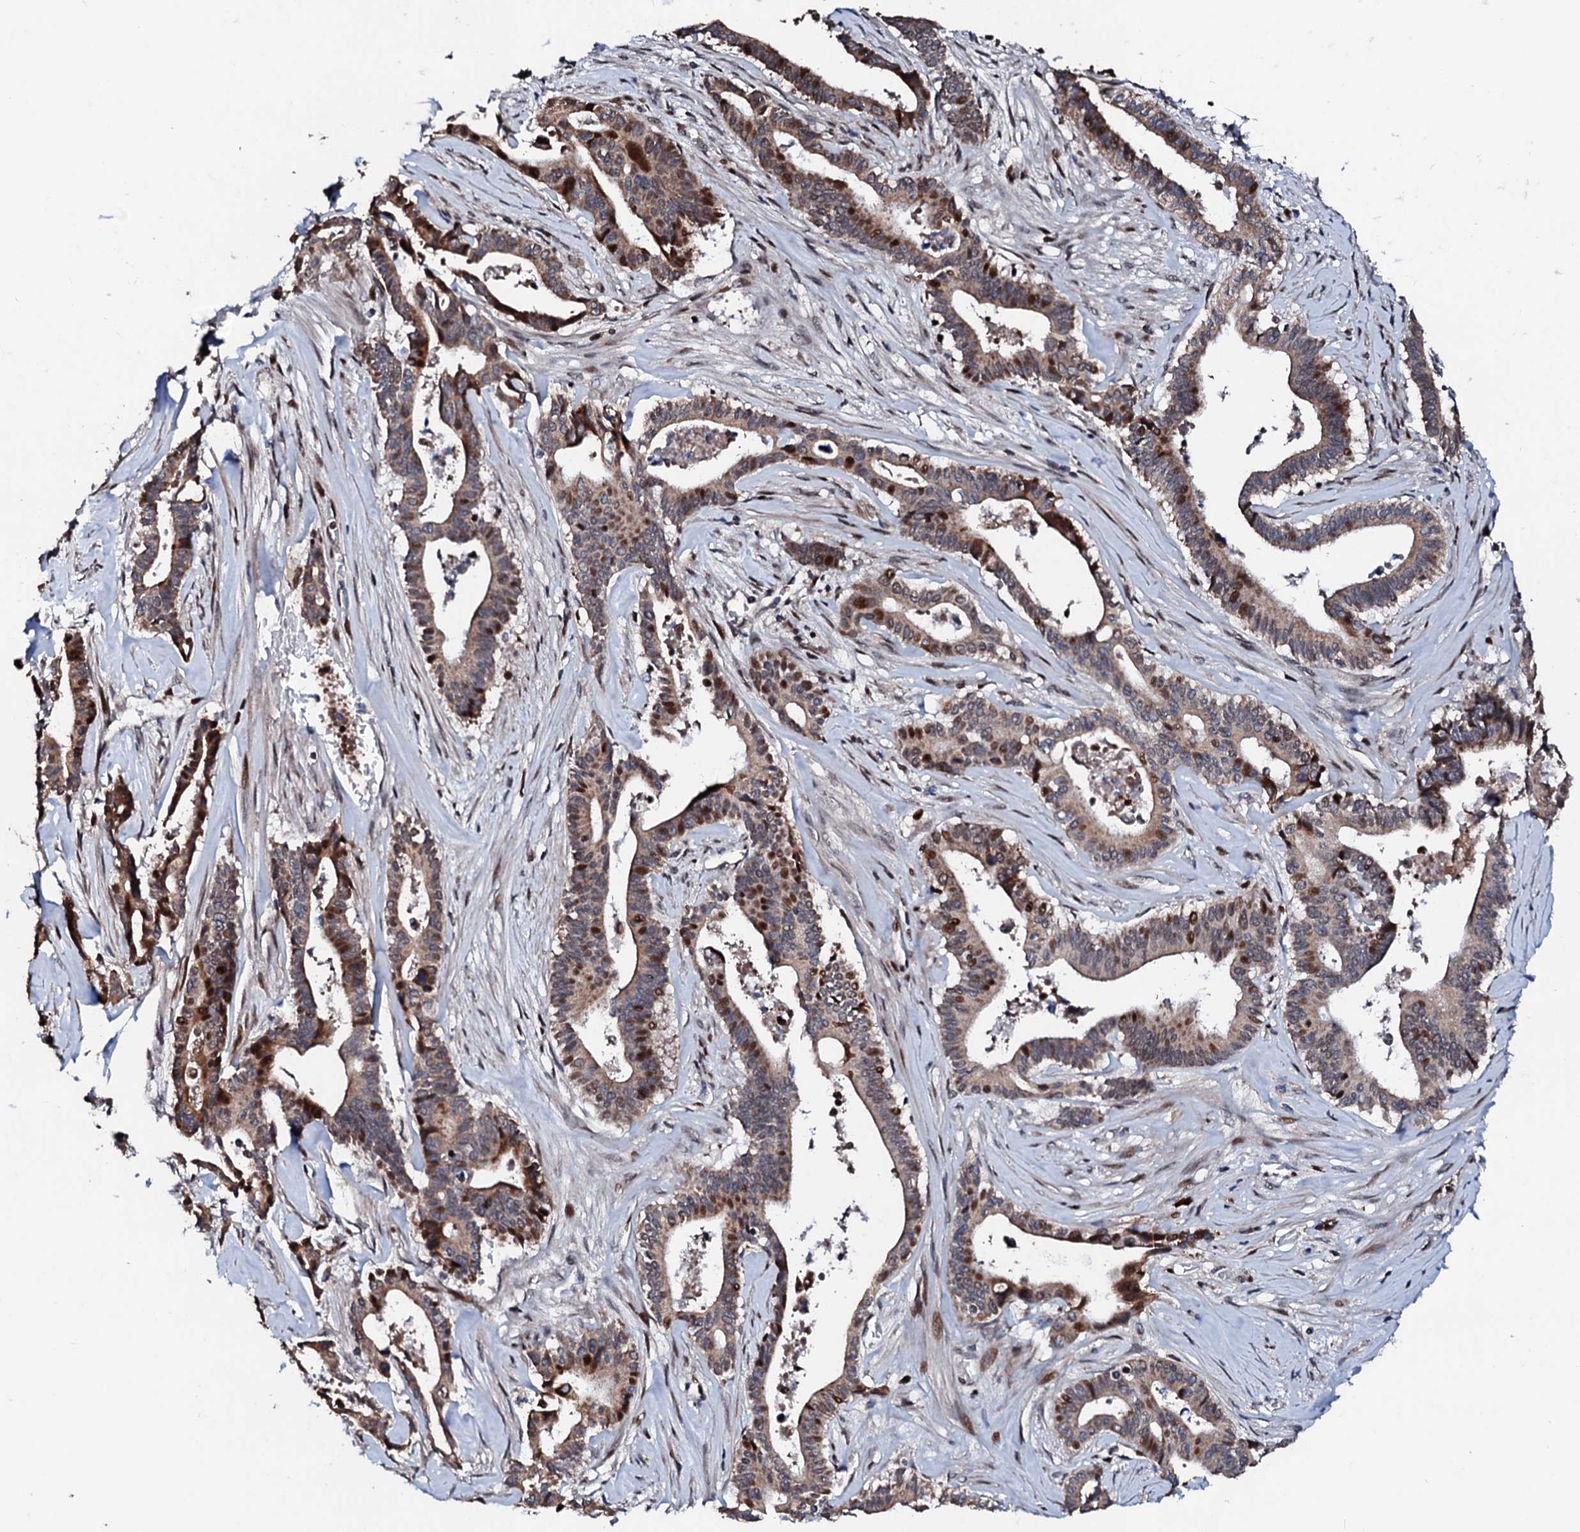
{"staining": {"intensity": "moderate", "quantity": ">75%", "location": "cytoplasmic/membranous,nuclear"}, "tissue": "pancreatic cancer", "cell_type": "Tumor cells", "image_type": "cancer", "snomed": [{"axis": "morphology", "description": "Adenocarcinoma, NOS"}, {"axis": "topography", "description": "Pancreas"}], "caption": "A micrograph of human pancreatic cancer stained for a protein shows moderate cytoplasmic/membranous and nuclear brown staining in tumor cells.", "gene": "KIF18A", "patient": {"sex": "female", "age": 77}}